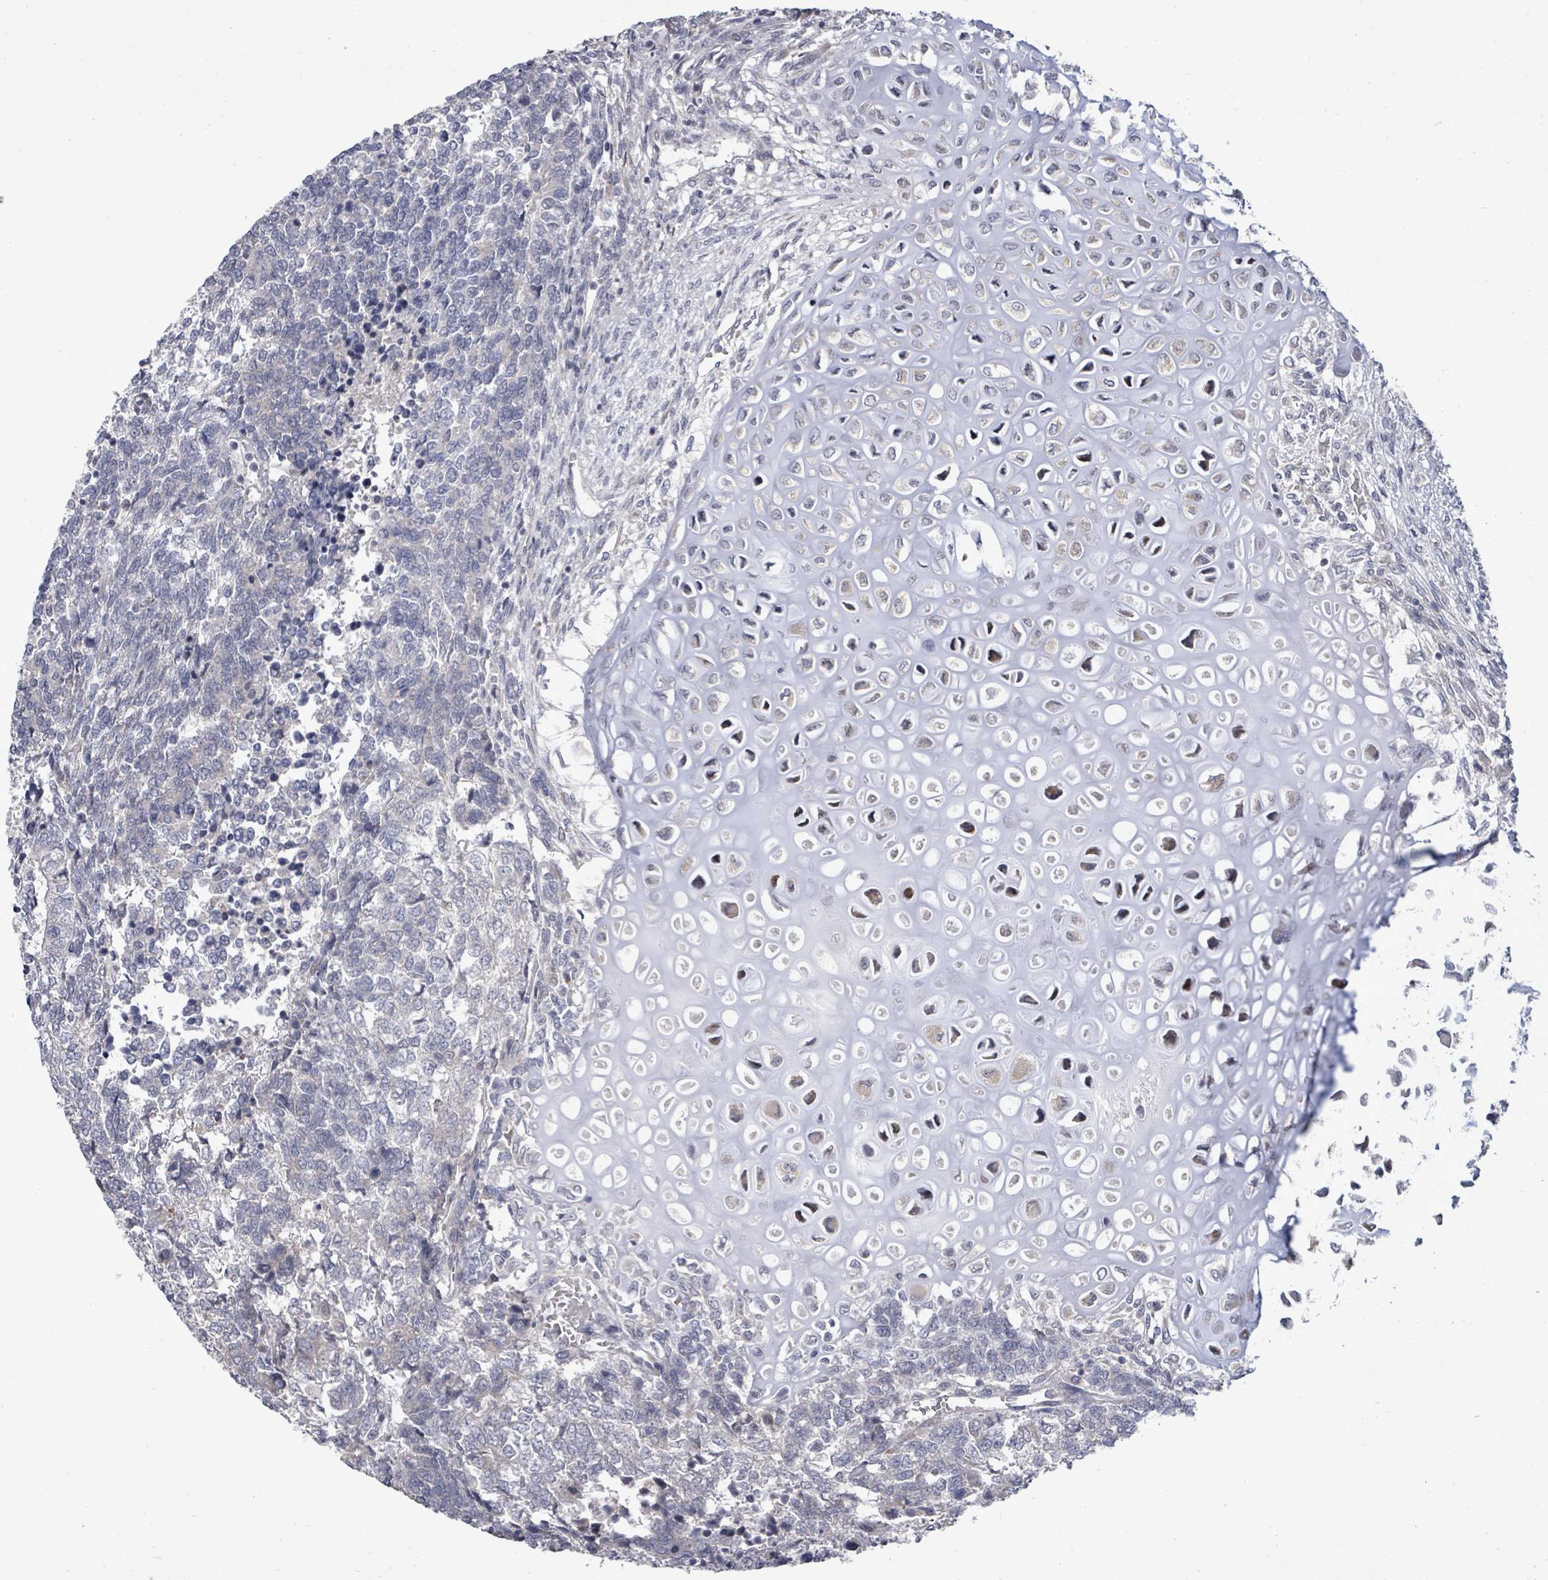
{"staining": {"intensity": "negative", "quantity": "none", "location": "none"}, "tissue": "testis cancer", "cell_type": "Tumor cells", "image_type": "cancer", "snomed": [{"axis": "morphology", "description": "Carcinoma, Embryonal, NOS"}, {"axis": "topography", "description": "Testis"}], "caption": "This is an immunohistochemistry (IHC) histopathology image of human embryonal carcinoma (testis). There is no expression in tumor cells.", "gene": "POMGNT2", "patient": {"sex": "male", "age": 23}}